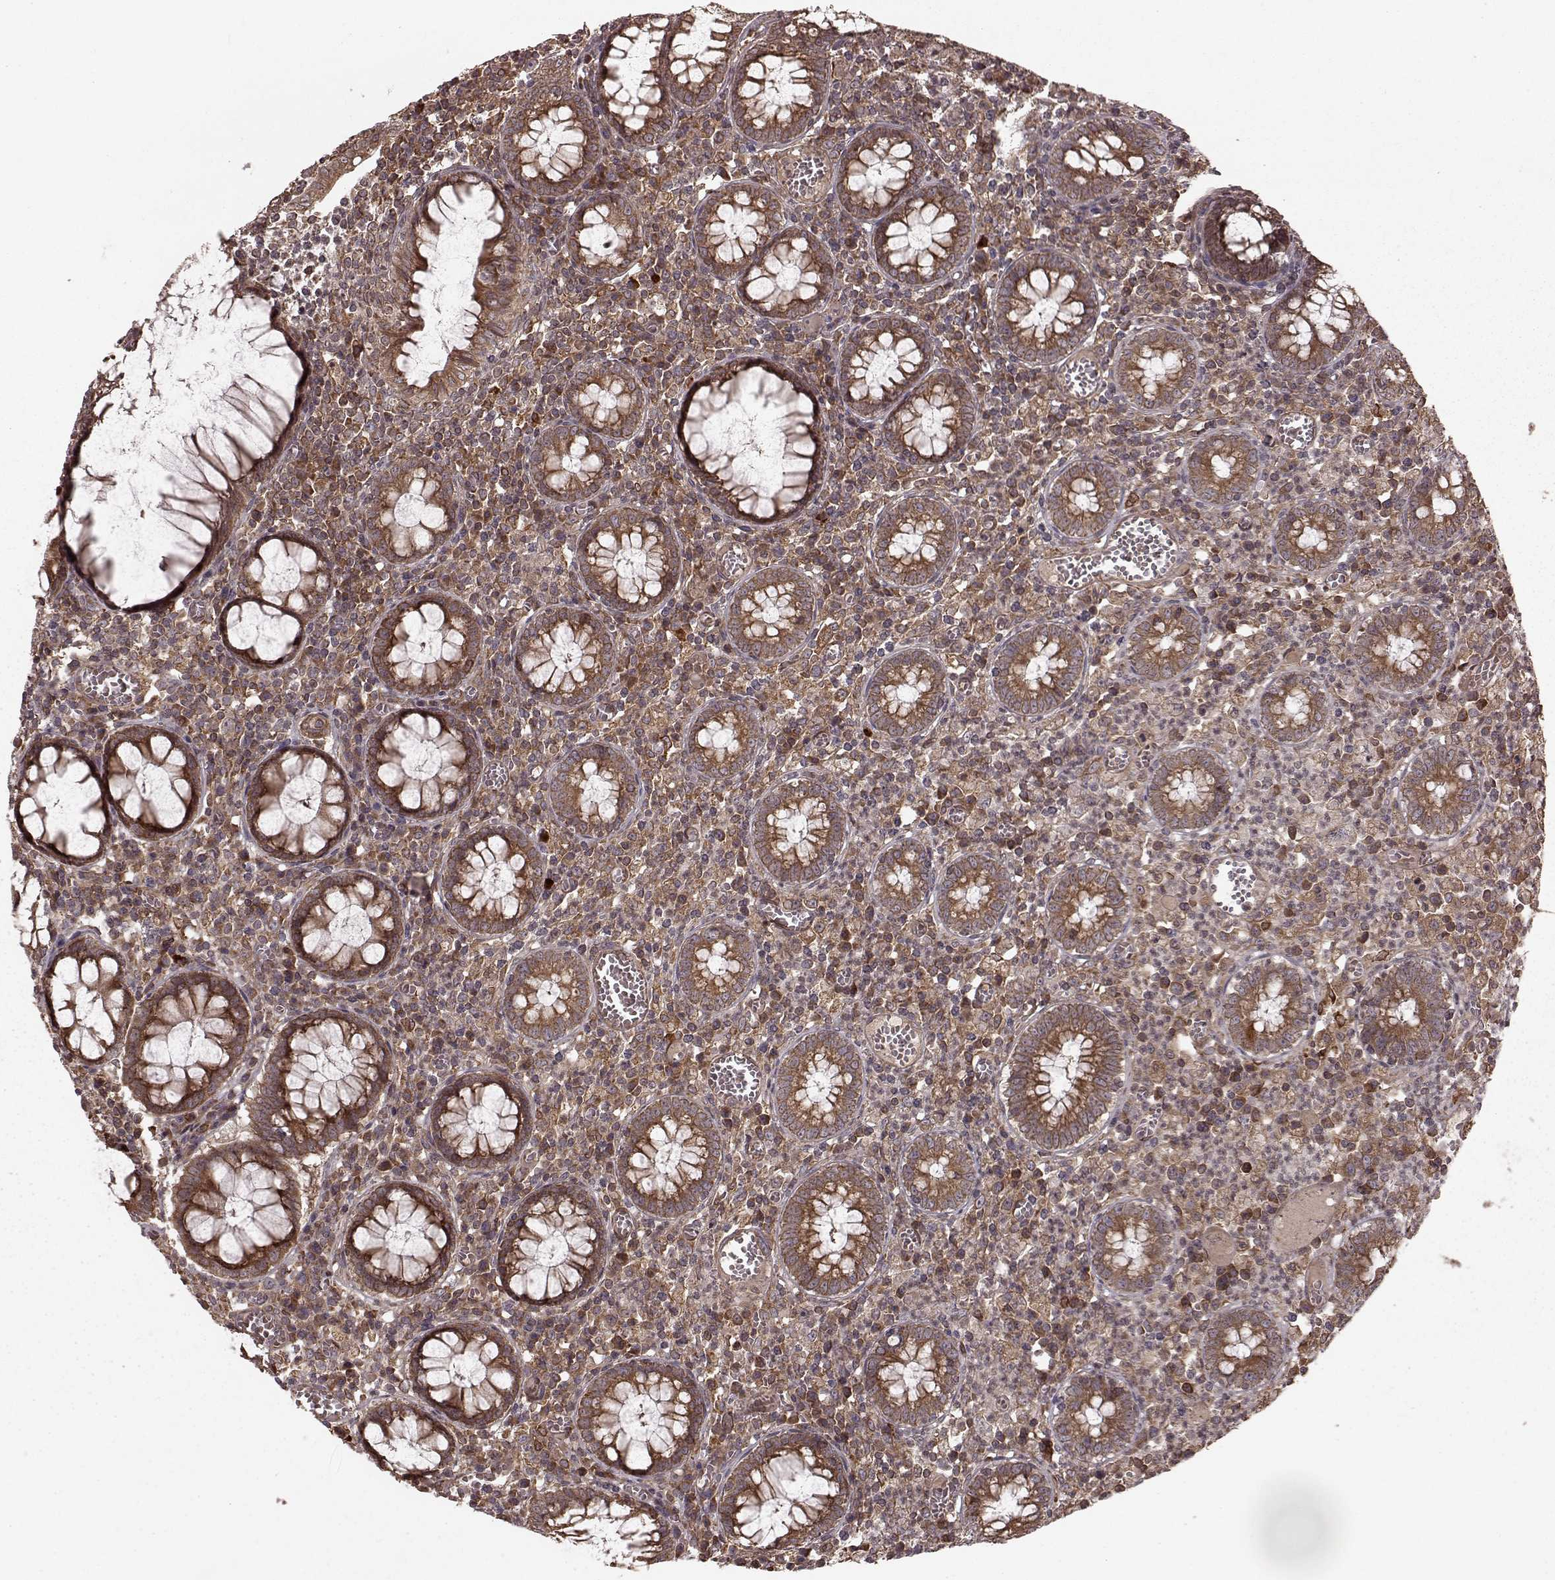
{"staining": {"intensity": "strong", "quantity": ">75%", "location": "cytoplasmic/membranous"}, "tissue": "colorectal cancer", "cell_type": "Tumor cells", "image_type": "cancer", "snomed": [{"axis": "morphology", "description": "Normal tissue, NOS"}, {"axis": "morphology", "description": "Adenocarcinoma, NOS"}, {"axis": "topography", "description": "Colon"}], "caption": "This is an image of immunohistochemistry (IHC) staining of colorectal cancer (adenocarcinoma), which shows strong staining in the cytoplasmic/membranous of tumor cells.", "gene": "AGPAT1", "patient": {"sex": "male", "age": 65}}